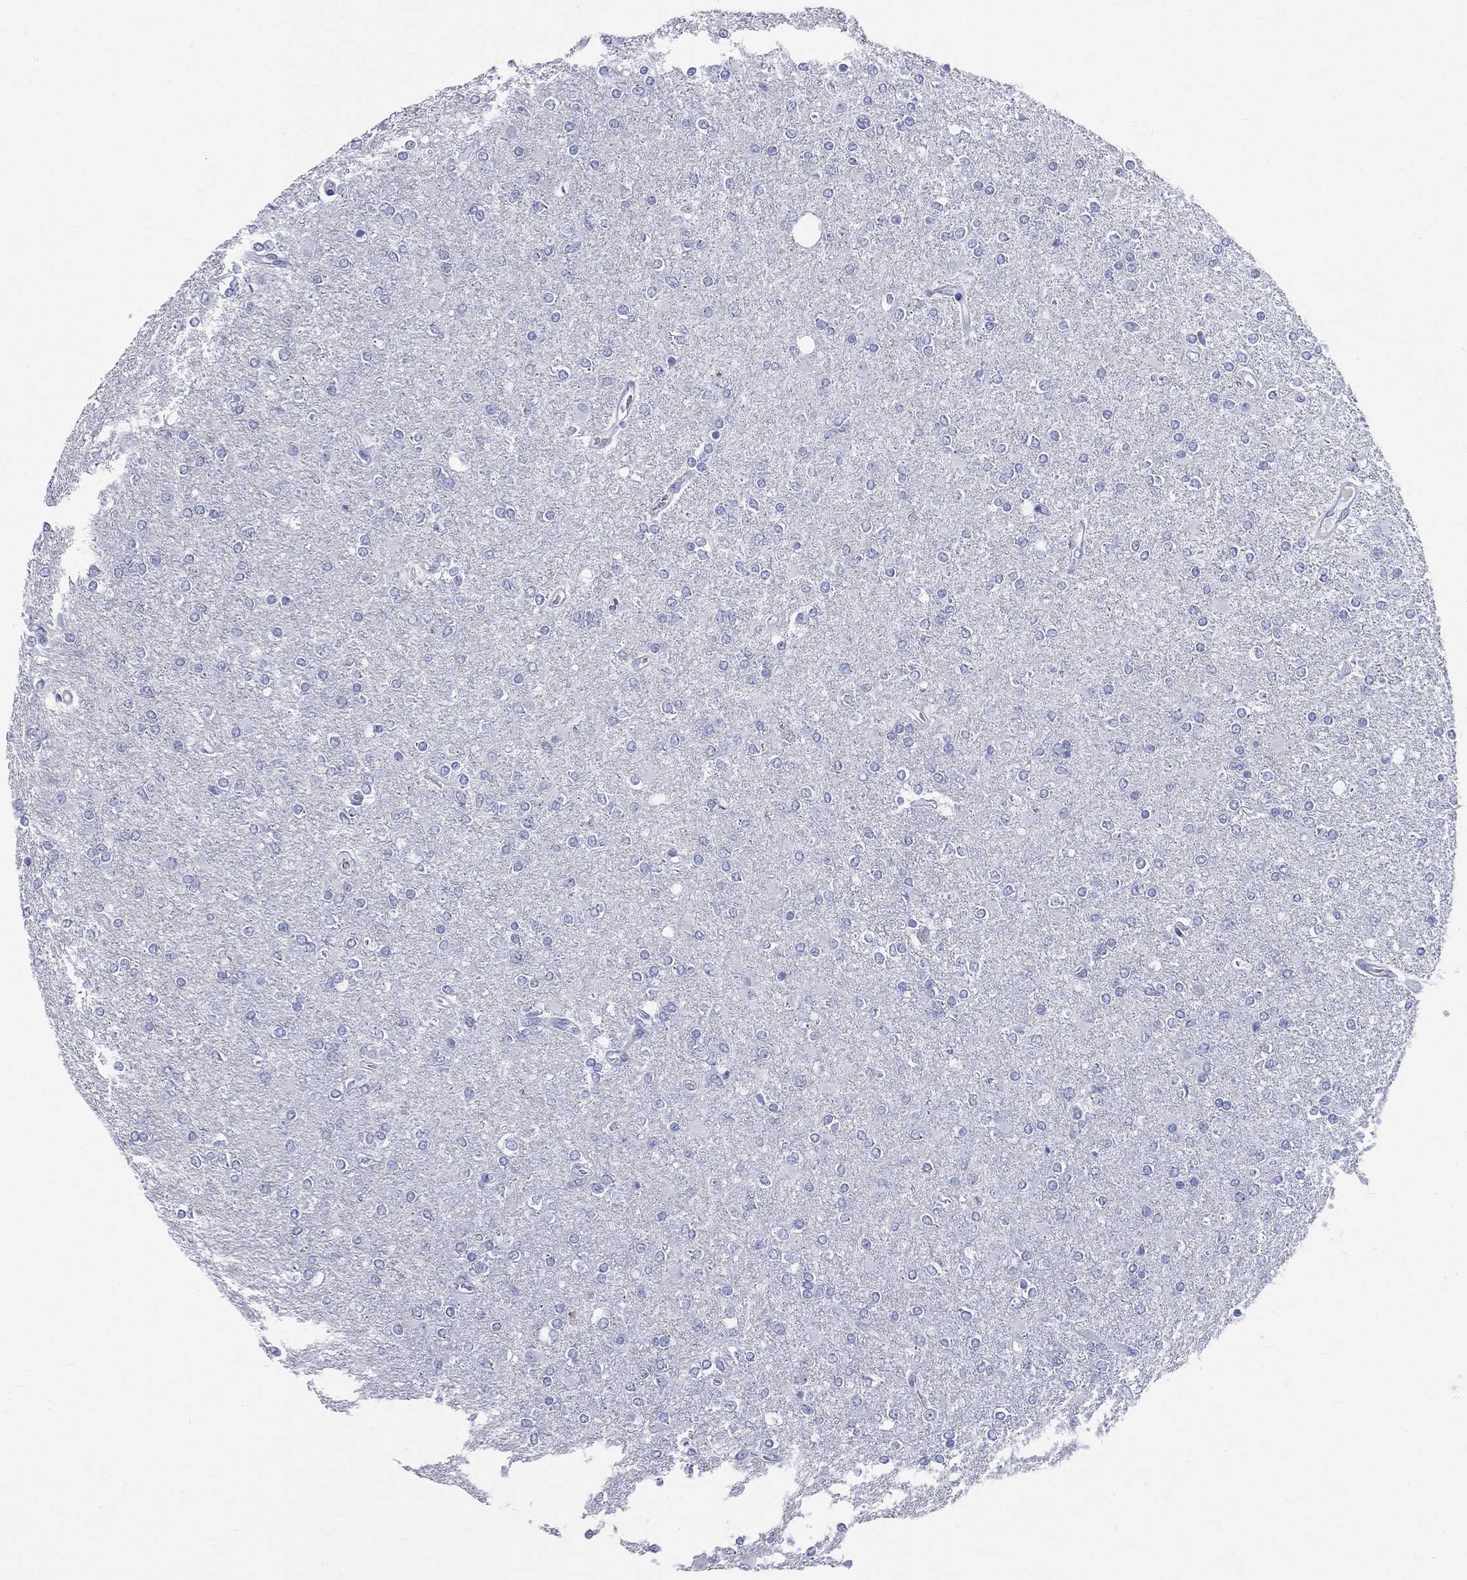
{"staining": {"intensity": "negative", "quantity": "none", "location": "none"}, "tissue": "glioma", "cell_type": "Tumor cells", "image_type": "cancer", "snomed": [{"axis": "morphology", "description": "Glioma, malignant, High grade"}, {"axis": "topography", "description": "Cerebral cortex"}], "caption": "A histopathology image of human high-grade glioma (malignant) is negative for staining in tumor cells. The staining is performed using DAB (3,3'-diaminobenzidine) brown chromogen with nuclei counter-stained in using hematoxylin.", "gene": "CYLC1", "patient": {"sex": "male", "age": 70}}